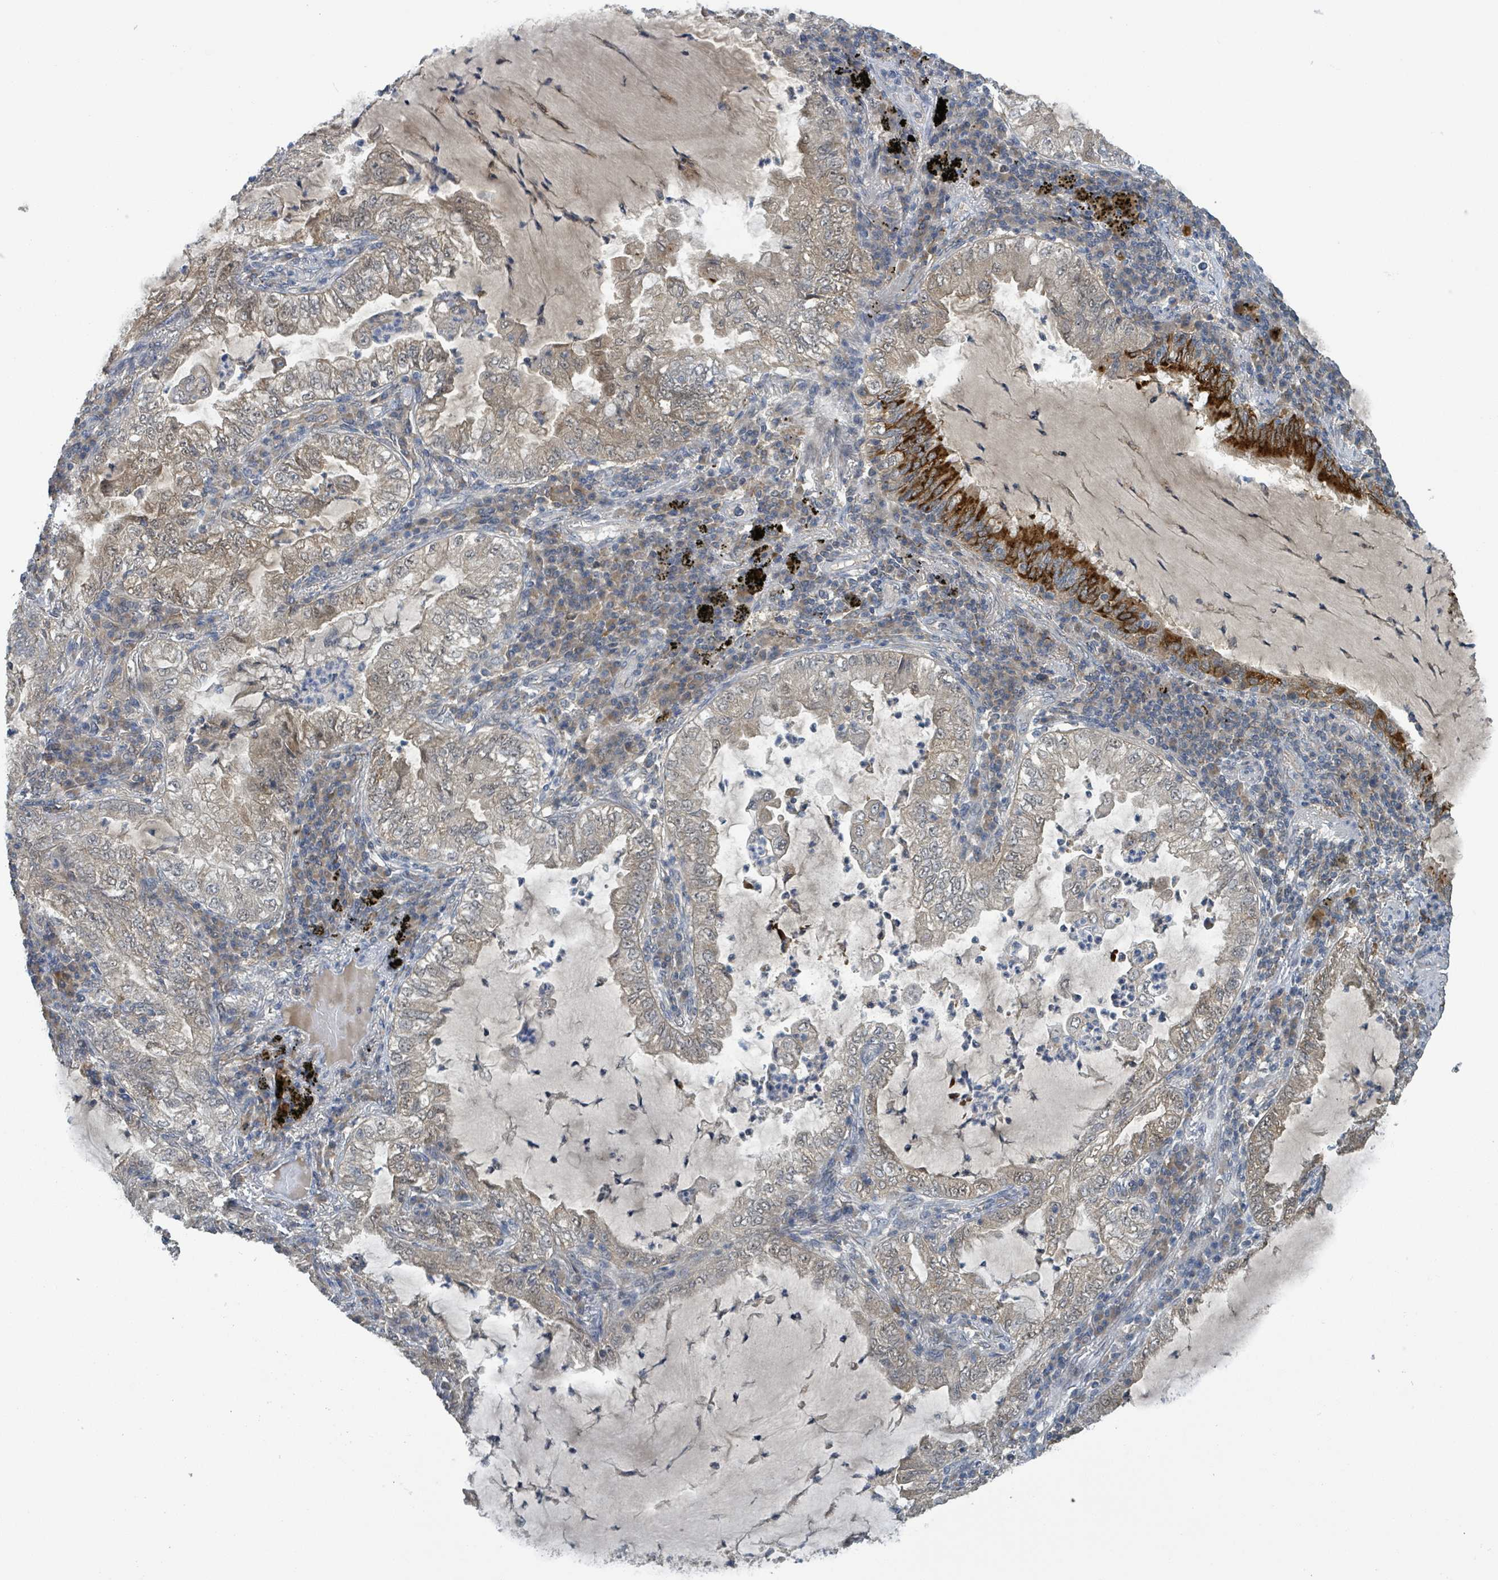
{"staining": {"intensity": "weak", "quantity": "25%-75%", "location": "cytoplasmic/membranous"}, "tissue": "lung cancer", "cell_type": "Tumor cells", "image_type": "cancer", "snomed": [{"axis": "morphology", "description": "Adenocarcinoma, NOS"}, {"axis": "topography", "description": "Lung"}], "caption": "Protein expression by IHC reveals weak cytoplasmic/membranous staining in approximately 25%-75% of tumor cells in lung cancer (adenocarcinoma).", "gene": "CCDC121", "patient": {"sex": "female", "age": 73}}